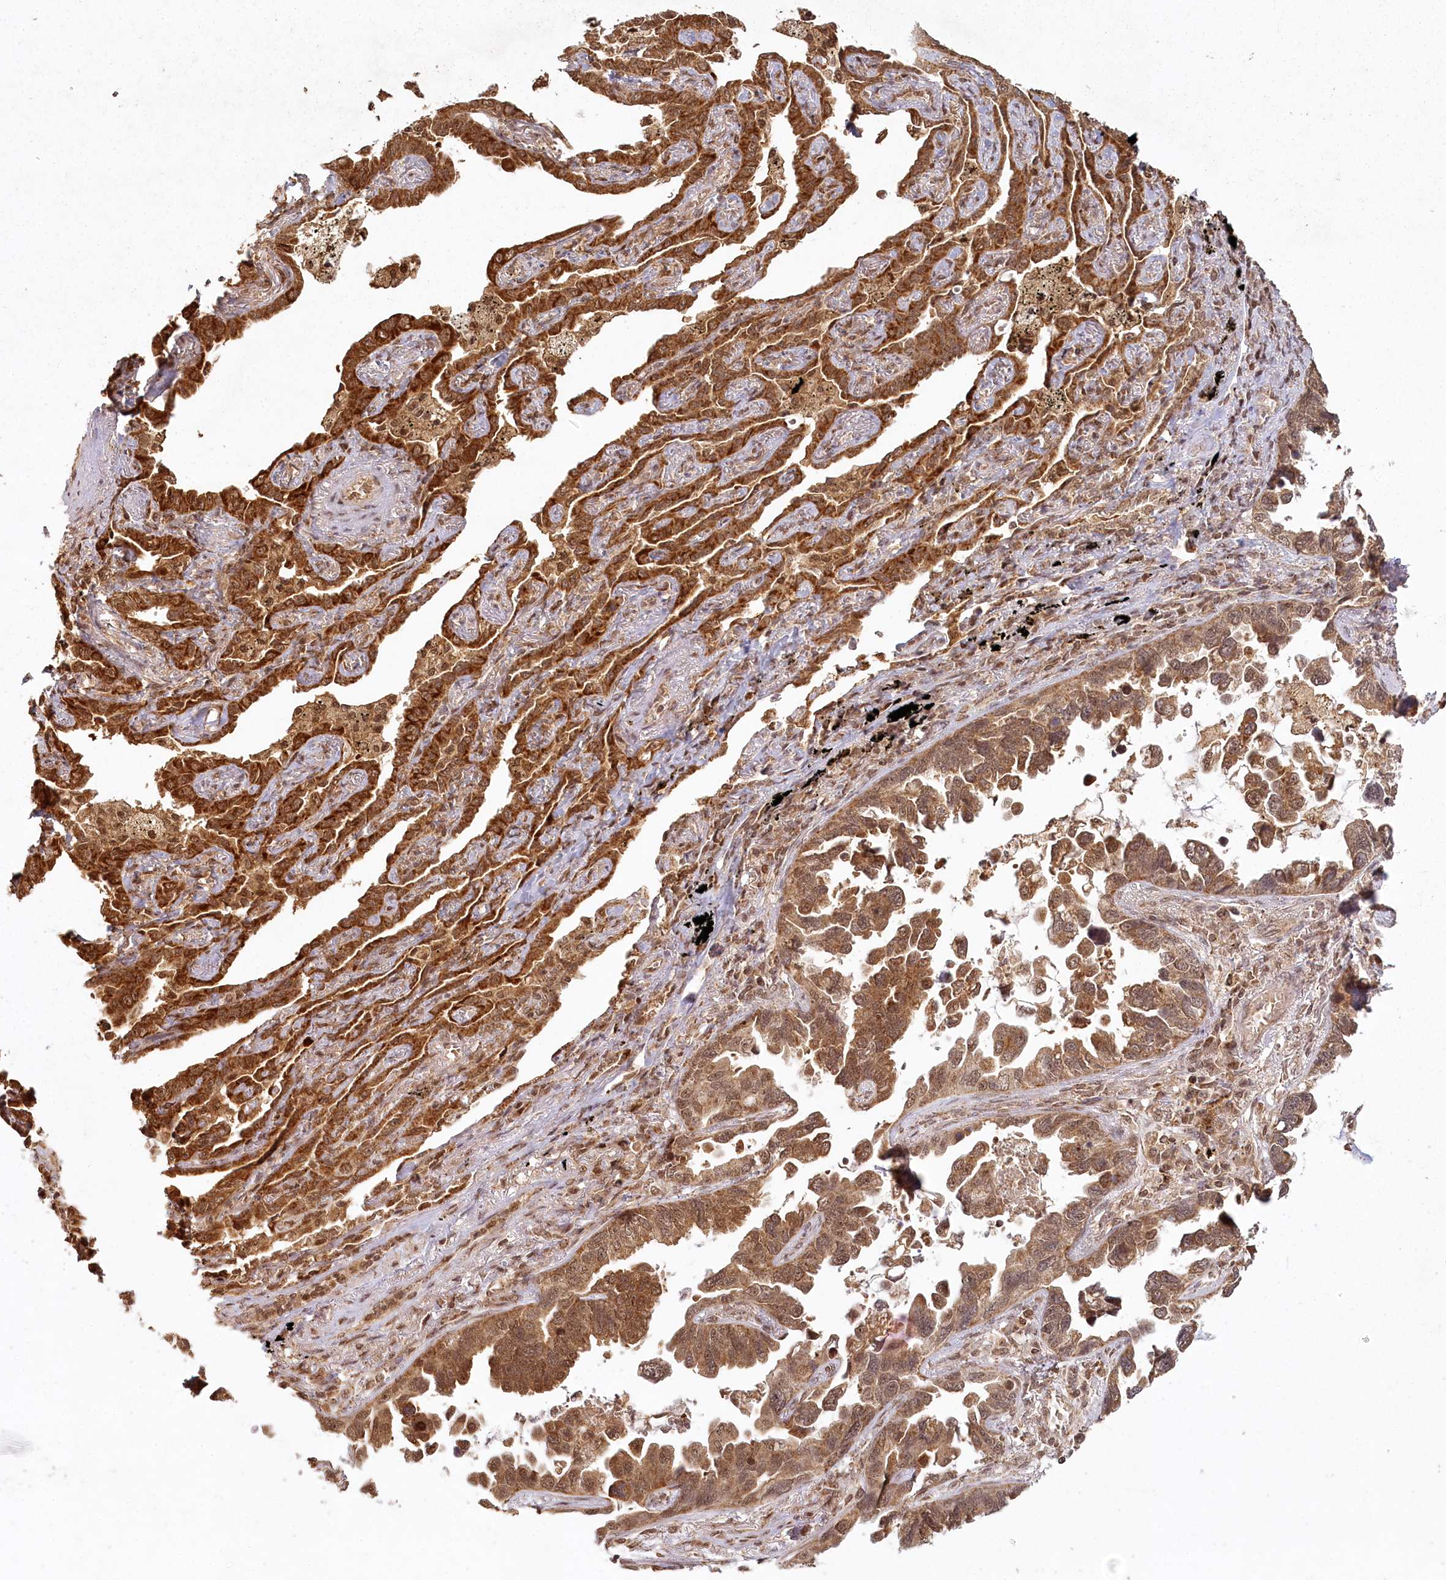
{"staining": {"intensity": "moderate", "quantity": ">75%", "location": "cytoplasmic/membranous"}, "tissue": "lung cancer", "cell_type": "Tumor cells", "image_type": "cancer", "snomed": [{"axis": "morphology", "description": "Adenocarcinoma, NOS"}, {"axis": "topography", "description": "Lung"}], "caption": "Immunohistochemistry of human lung adenocarcinoma demonstrates medium levels of moderate cytoplasmic/membranous positivity in approximately >75% of tumor cells.", "gene": "MICU1", "patient": {"sex": "male", "age": 67}}